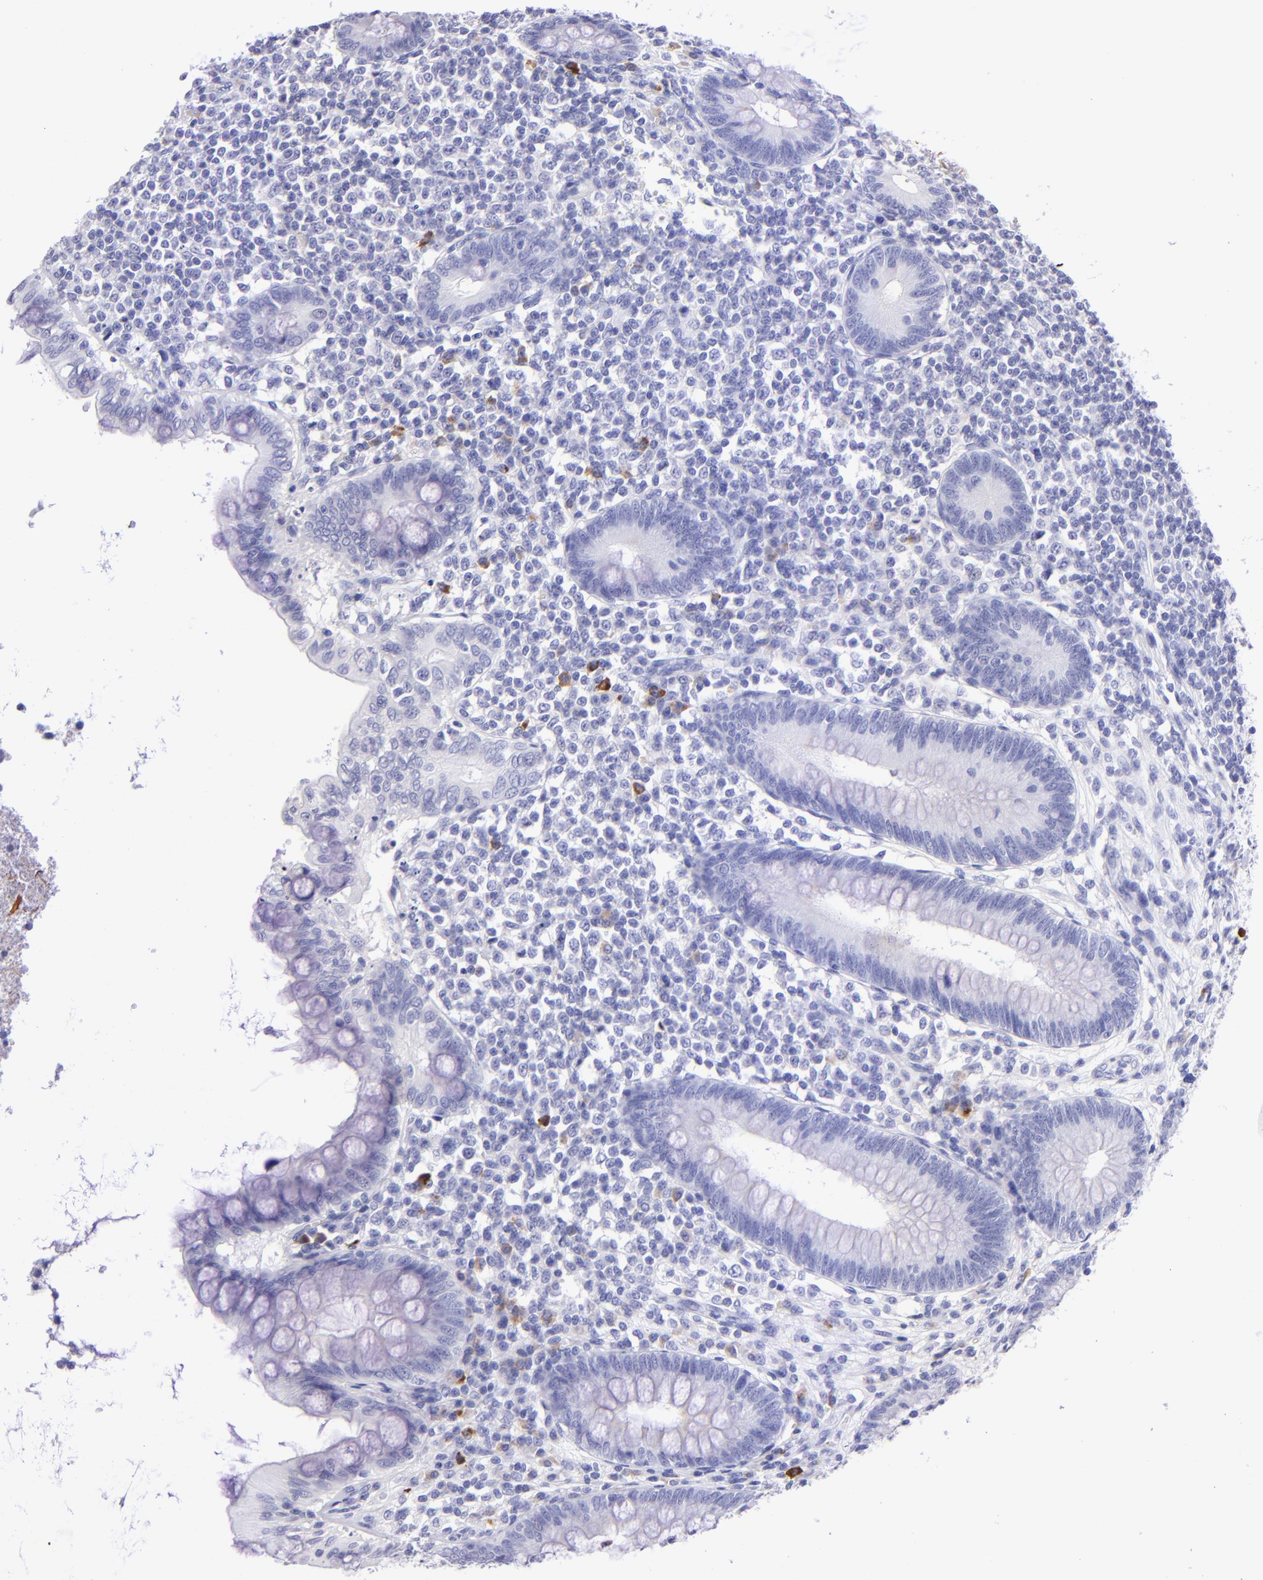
{"staining": {"intensity": "negative", "quantity": "none", "location": "none"}, "tissue": "appendix", "cell_type": "Glandular cells", "image_type": "normal", "snomed": [{"axis": "morphology", "description": "Normal tissue, NOS"}, {"axis": "topography", "description": "Appendix"}], "caption": "Immunohistochemical staining of unremarkable appendix shows no significant positivity in glandular cells.", "gene": "TYRP1", "patient": {"sex": "female", "age": 66}}